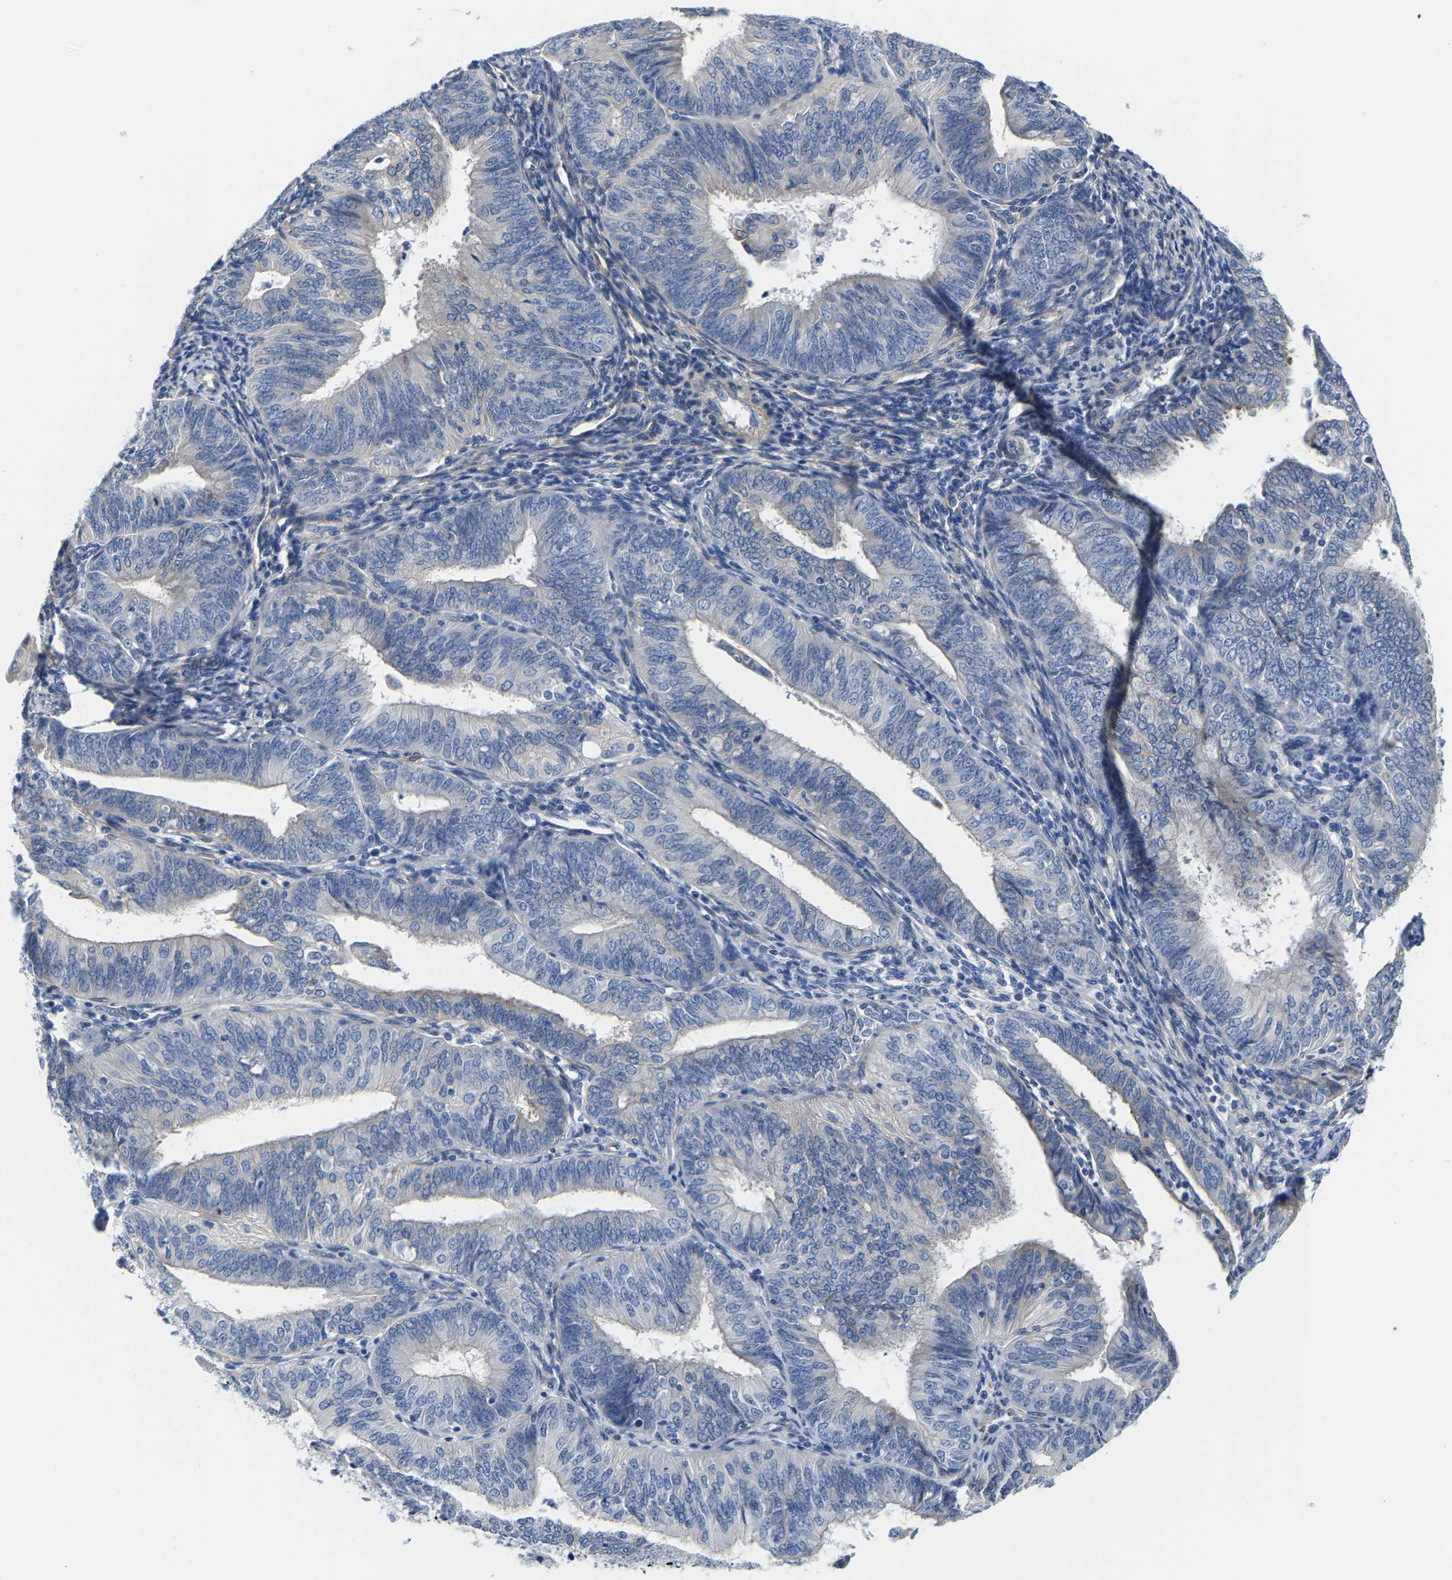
{"staining": {"intensity": "weak", "quantity": "<25%", "location": "cytoplasmic/membranous"}, "tissue": "endometrial cancer", "cell_type": "Tumor cells", "image_type": "cancer", "snomed": [{"axis": "morphology", "description": "Adenocarcinoma, NOS"}, {"axis": "topography", "description": "Endometrium"}], "caption": "DAB (3,3'-diaminobenzidine) immunohistochemical staining of human endometrial adenocarcinoma displays no significant staining in tumor cells.", "gene": "DSCAM", "patient": {"sex": "female", "age": 58}}